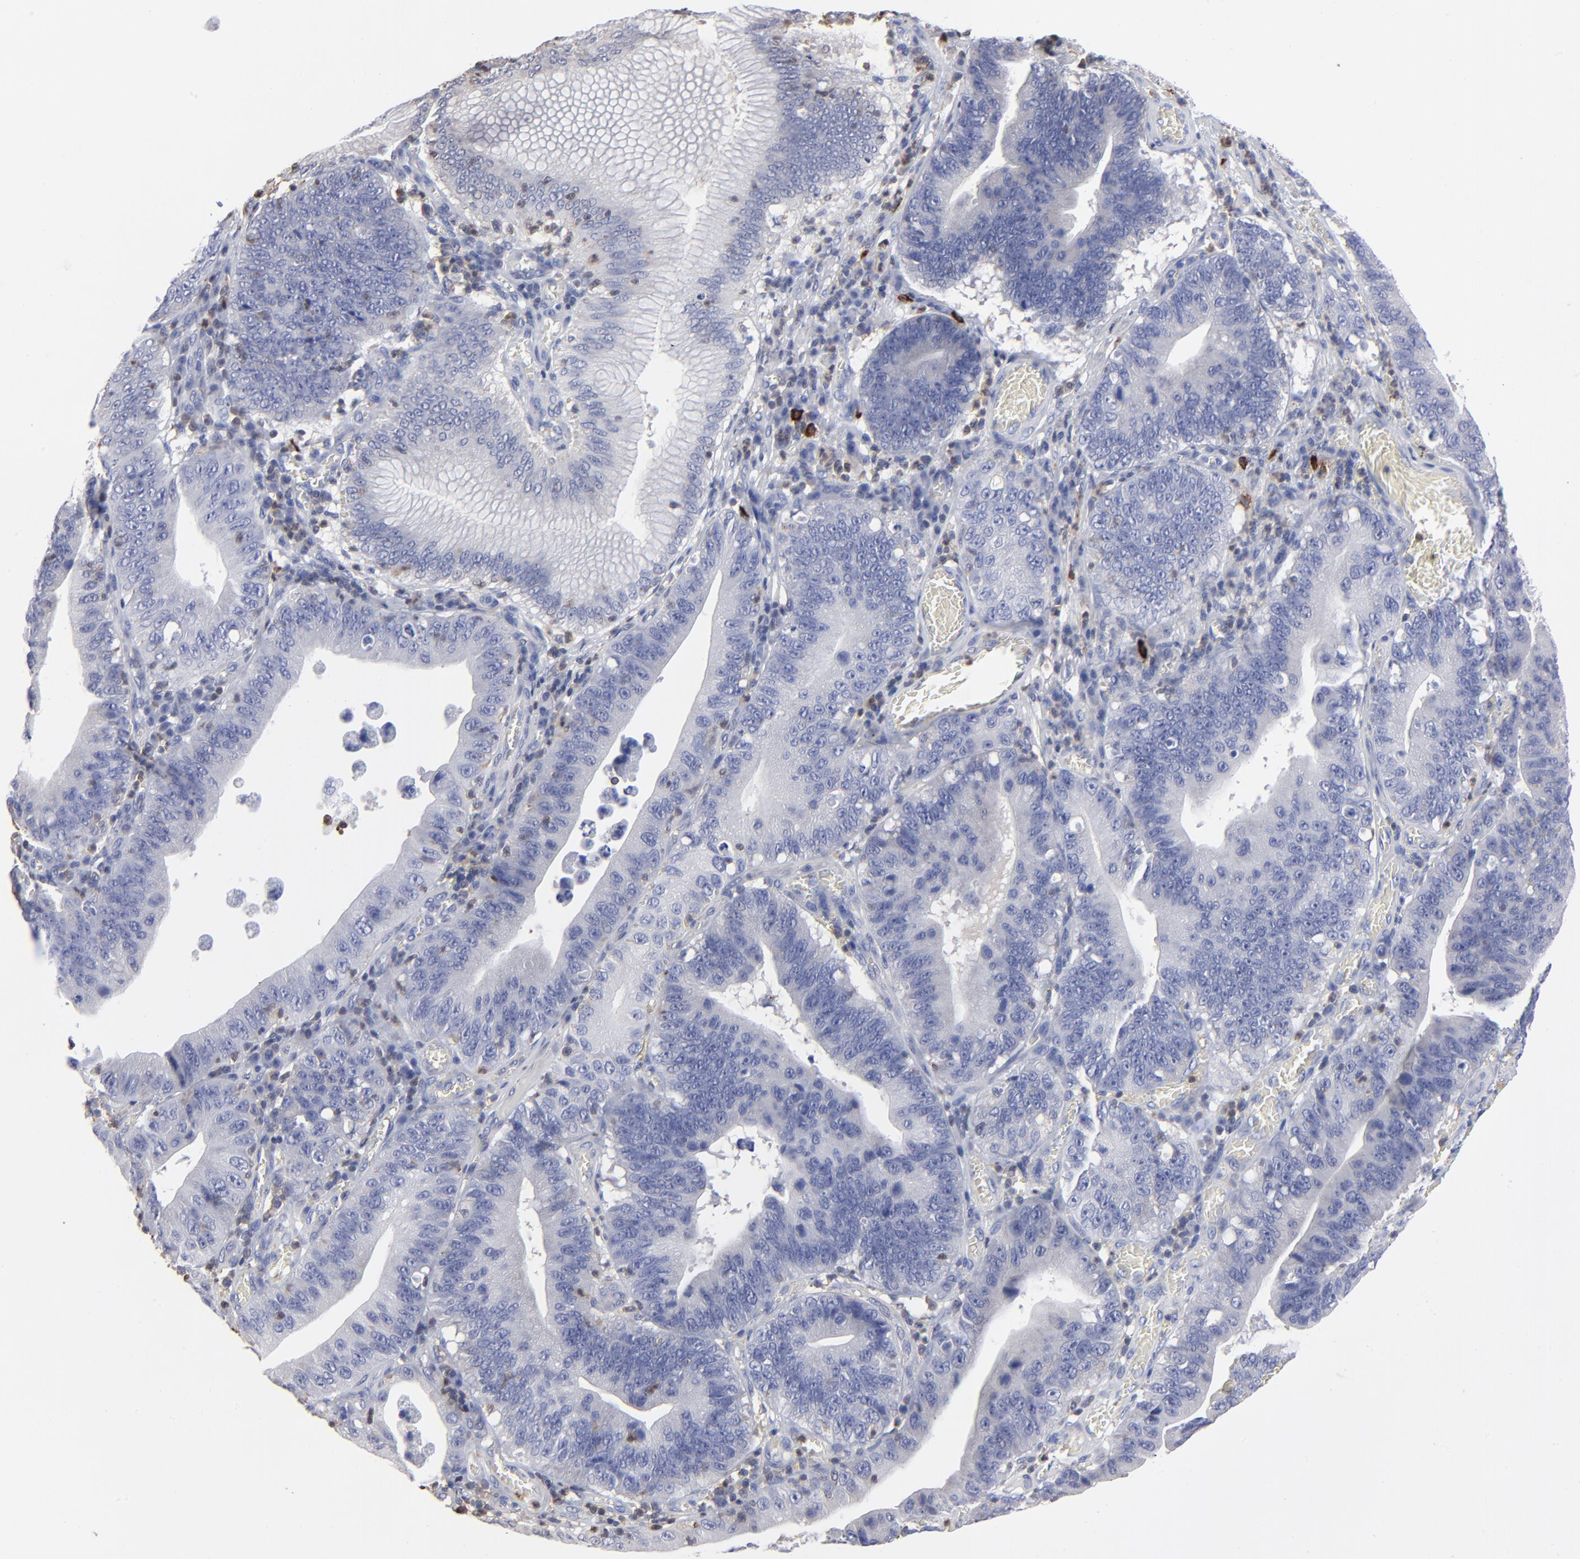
{"staining": {"intensity": "negative", "quantity": "none", "location": "none"}, "tissue": "stomach cancer", "cell_type": "Tumor cells", "image_type": "cancer", "snomed": [{"axis": "morphology", "description": "Adenocarcinoma, NOS"}, {"axis": "topography", "description": "Stomach"}, {"axis": "topography", "description": "Gastric cardia"}], "caption": "Stomach cancer was stained to show a protein in brown. There is no significant positivity in tumor cells. The staining was performed using DAB to visualize the protein expression in brown, while the nuclei were stained in blue with hematoxylin (Magnification: 20x).", "gene": "TBXT", "patient": {"sex": "male", "age": 59}}